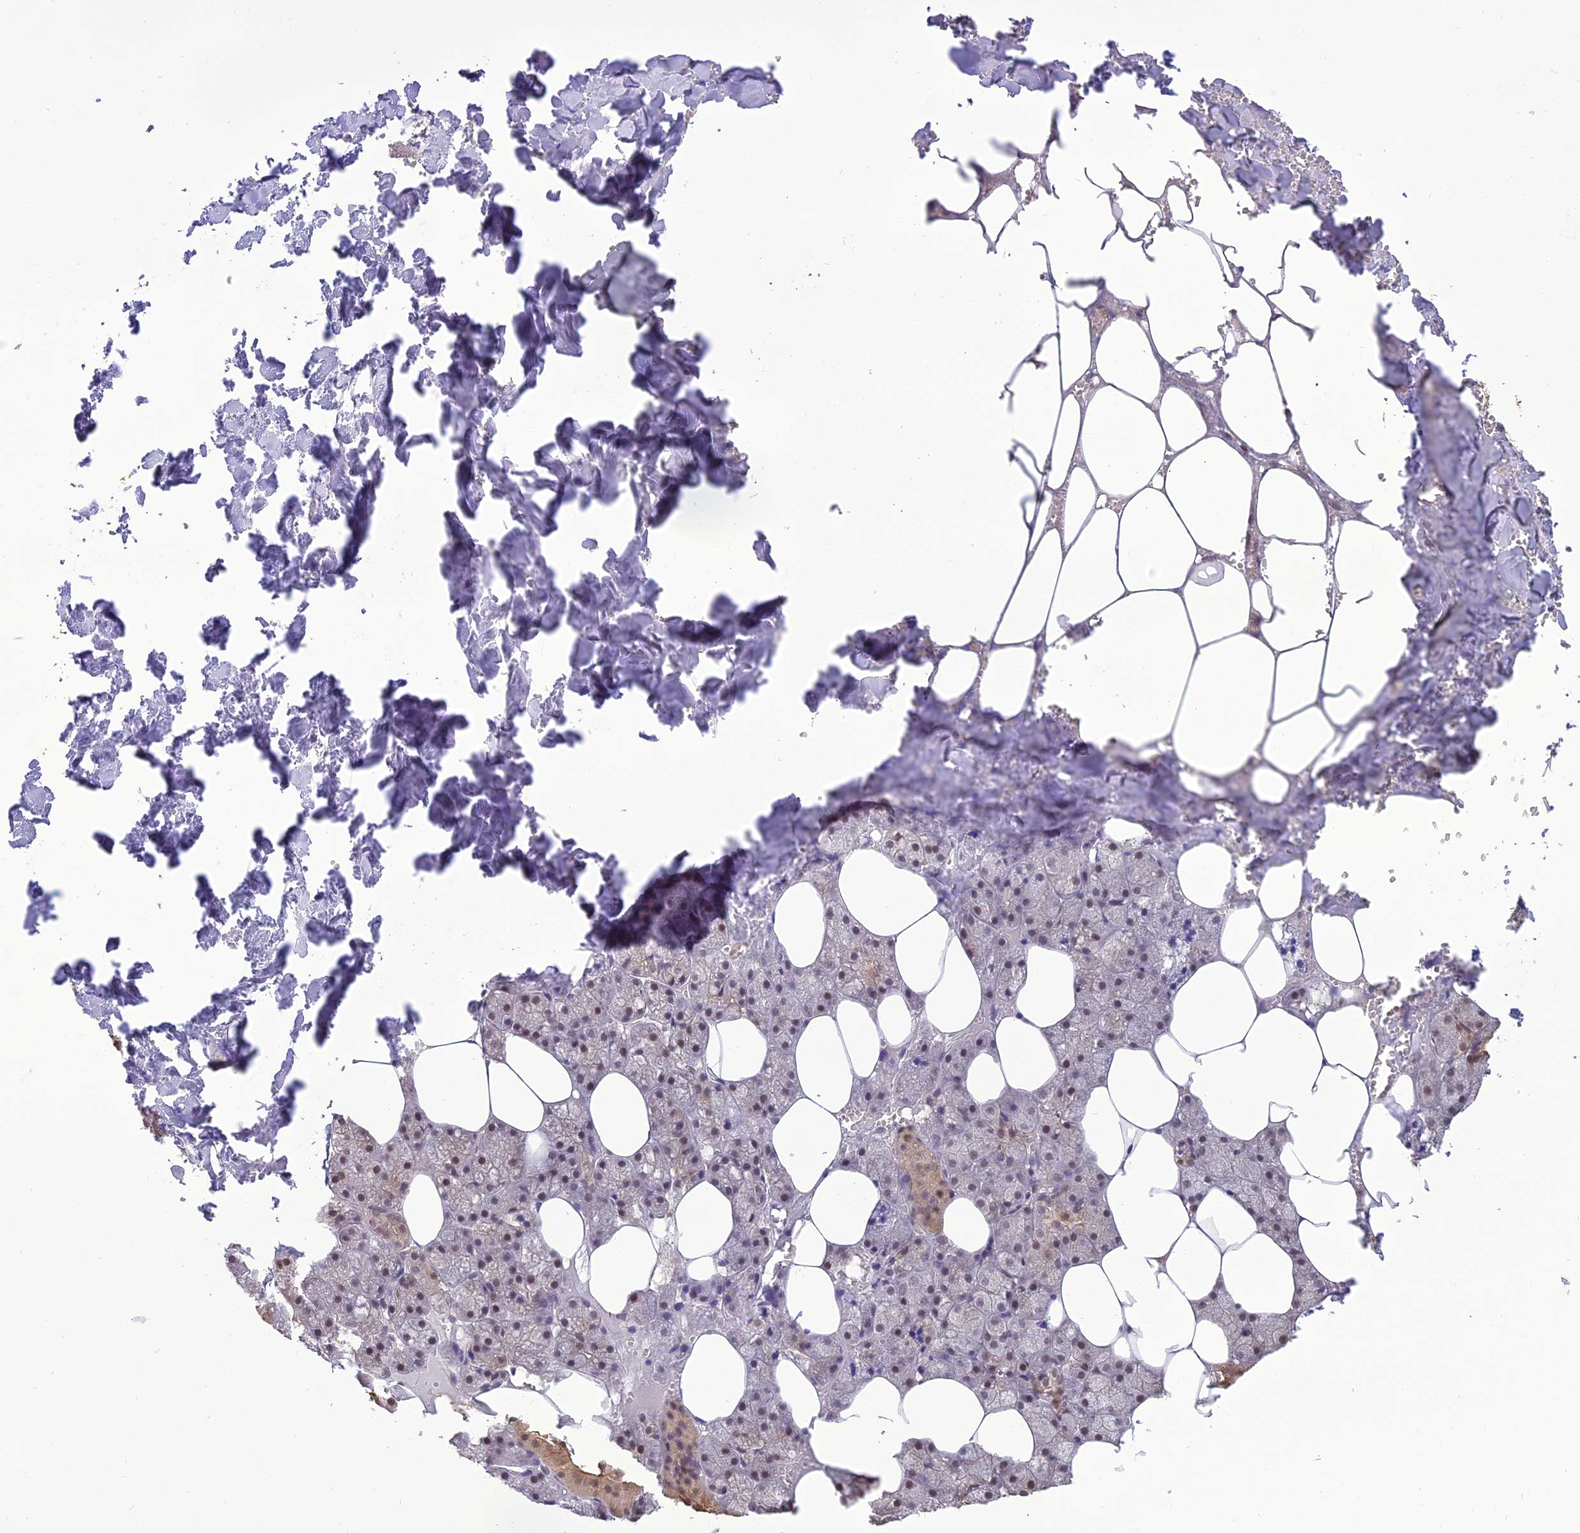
{"staining": {"intensity": "moderate", "quantity": "25%-75%", "location": "cytoplasmic/membranous,nuclear"}, "tissue": "salivary gland", "cell_type": "Glandular cells", "image_type": "normal", "snomed": [{"axis": "morphology", "description": "Normal tissue, NOS"}, {"axis": "topography", "description": "Salivary gland"}], "caption": "Protein staining of benign salivary gland reveals moderate cytoplasmic/membranous,nuclear expression in approximately 25%-75% of glandular cells.", "gene": "TIGD7", "patient": {"sex": "male", "age": 62}}